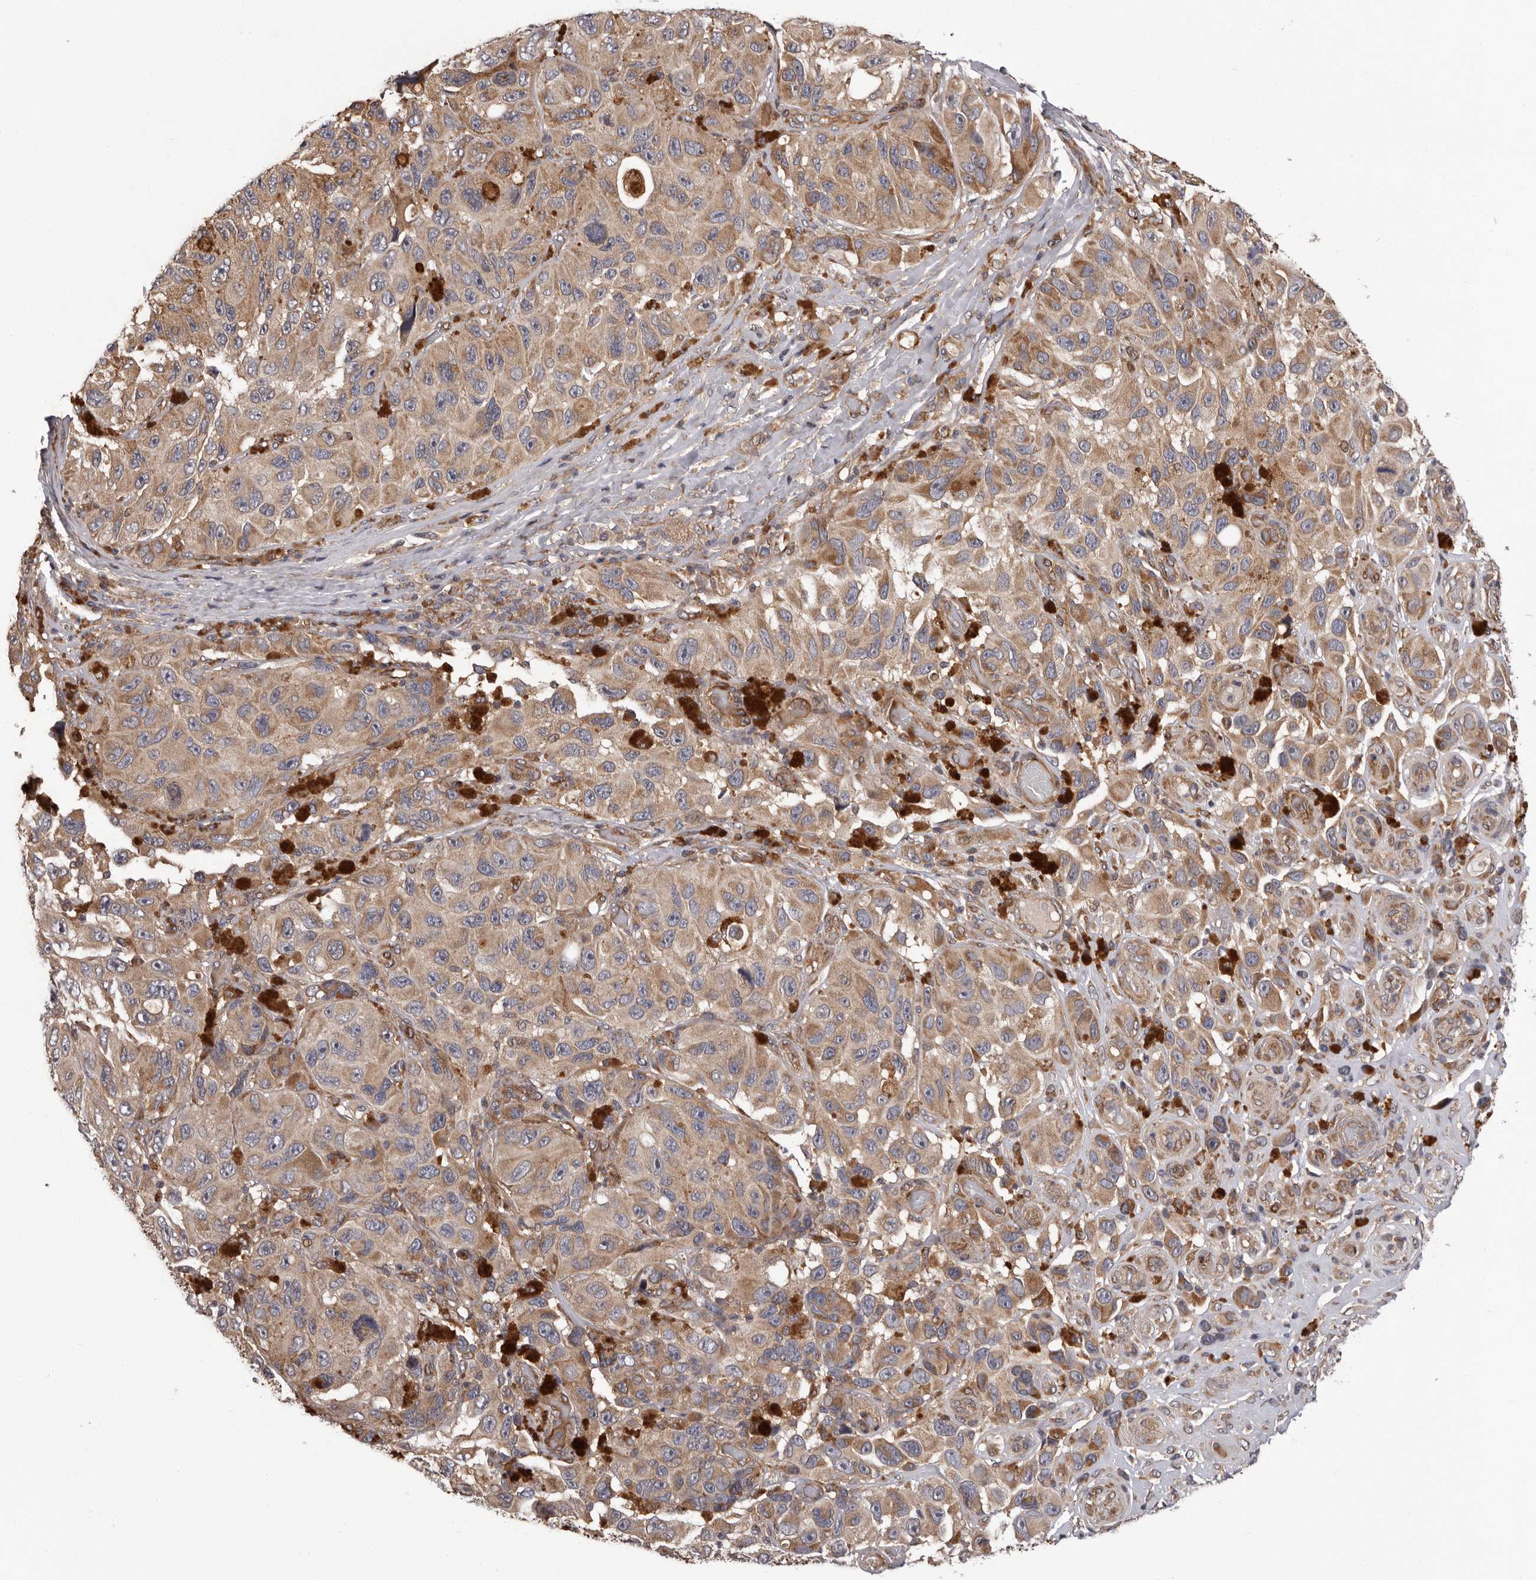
{"staining": {"intensity": "moderate", "quantity": ">75%", "location": "cytoplasmic/membranous"}, "tissue": "melanoma", "cell_type": "Tumor cells", "image_type": "cancer", "snomed": [{"axis": "morphology", "description": "Malignant melanoma, NOS"}, {"axis": "topography", "description": "Skin"}], "caption": "Moderate cytoplasmic/membranous positivity for a protein is appreciated in approximately >75% of tumor cells of malignant melanoma using immunohistochemistry.", "gene": "VPS37A", "patient": {"sex": "female", "age": 73}}